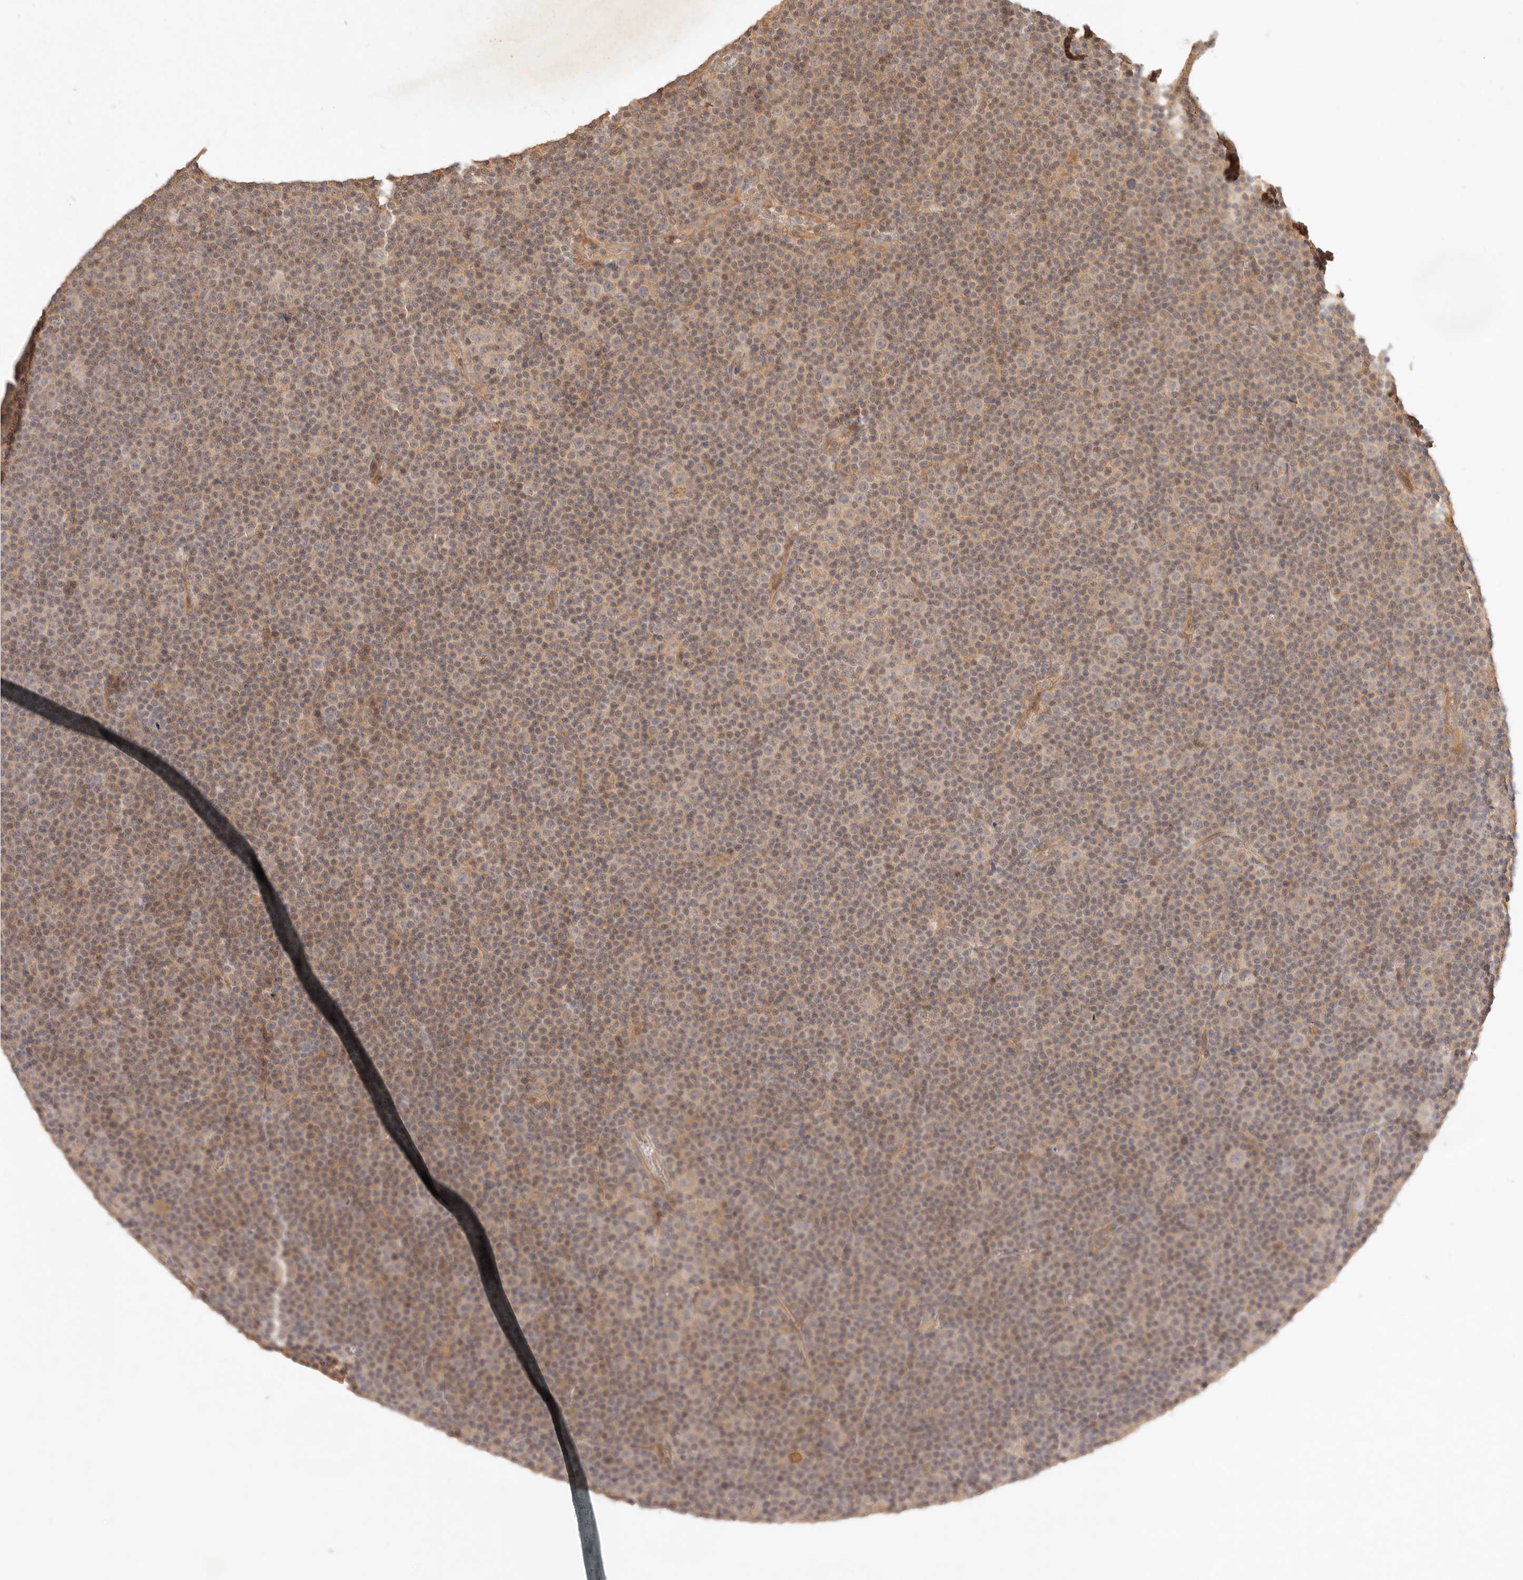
{"staining": {"intensity": "moderate", "quantity": "25%-75%", "location": "cytoplasmic/membranous"}, "tissue": "lymphoma", "cell_type": "Tumor cells", "image_type": "cancer", "snomed": [{"axis": "morphology", "description": "Malignant lymphoma, non-Hodgkin's type, Low grade"}, {"axis": "topography", "description": "Lymph node"}], "caption": "IHC of low-grade malignant lymphoma, non-Hodgkin's type displays medium levels of moderate cytoplasmic/membranous staining in about 25%-75% of tumor cells.", "gene": "FREM2", "patient": {"sex": "female", "age": 67}}